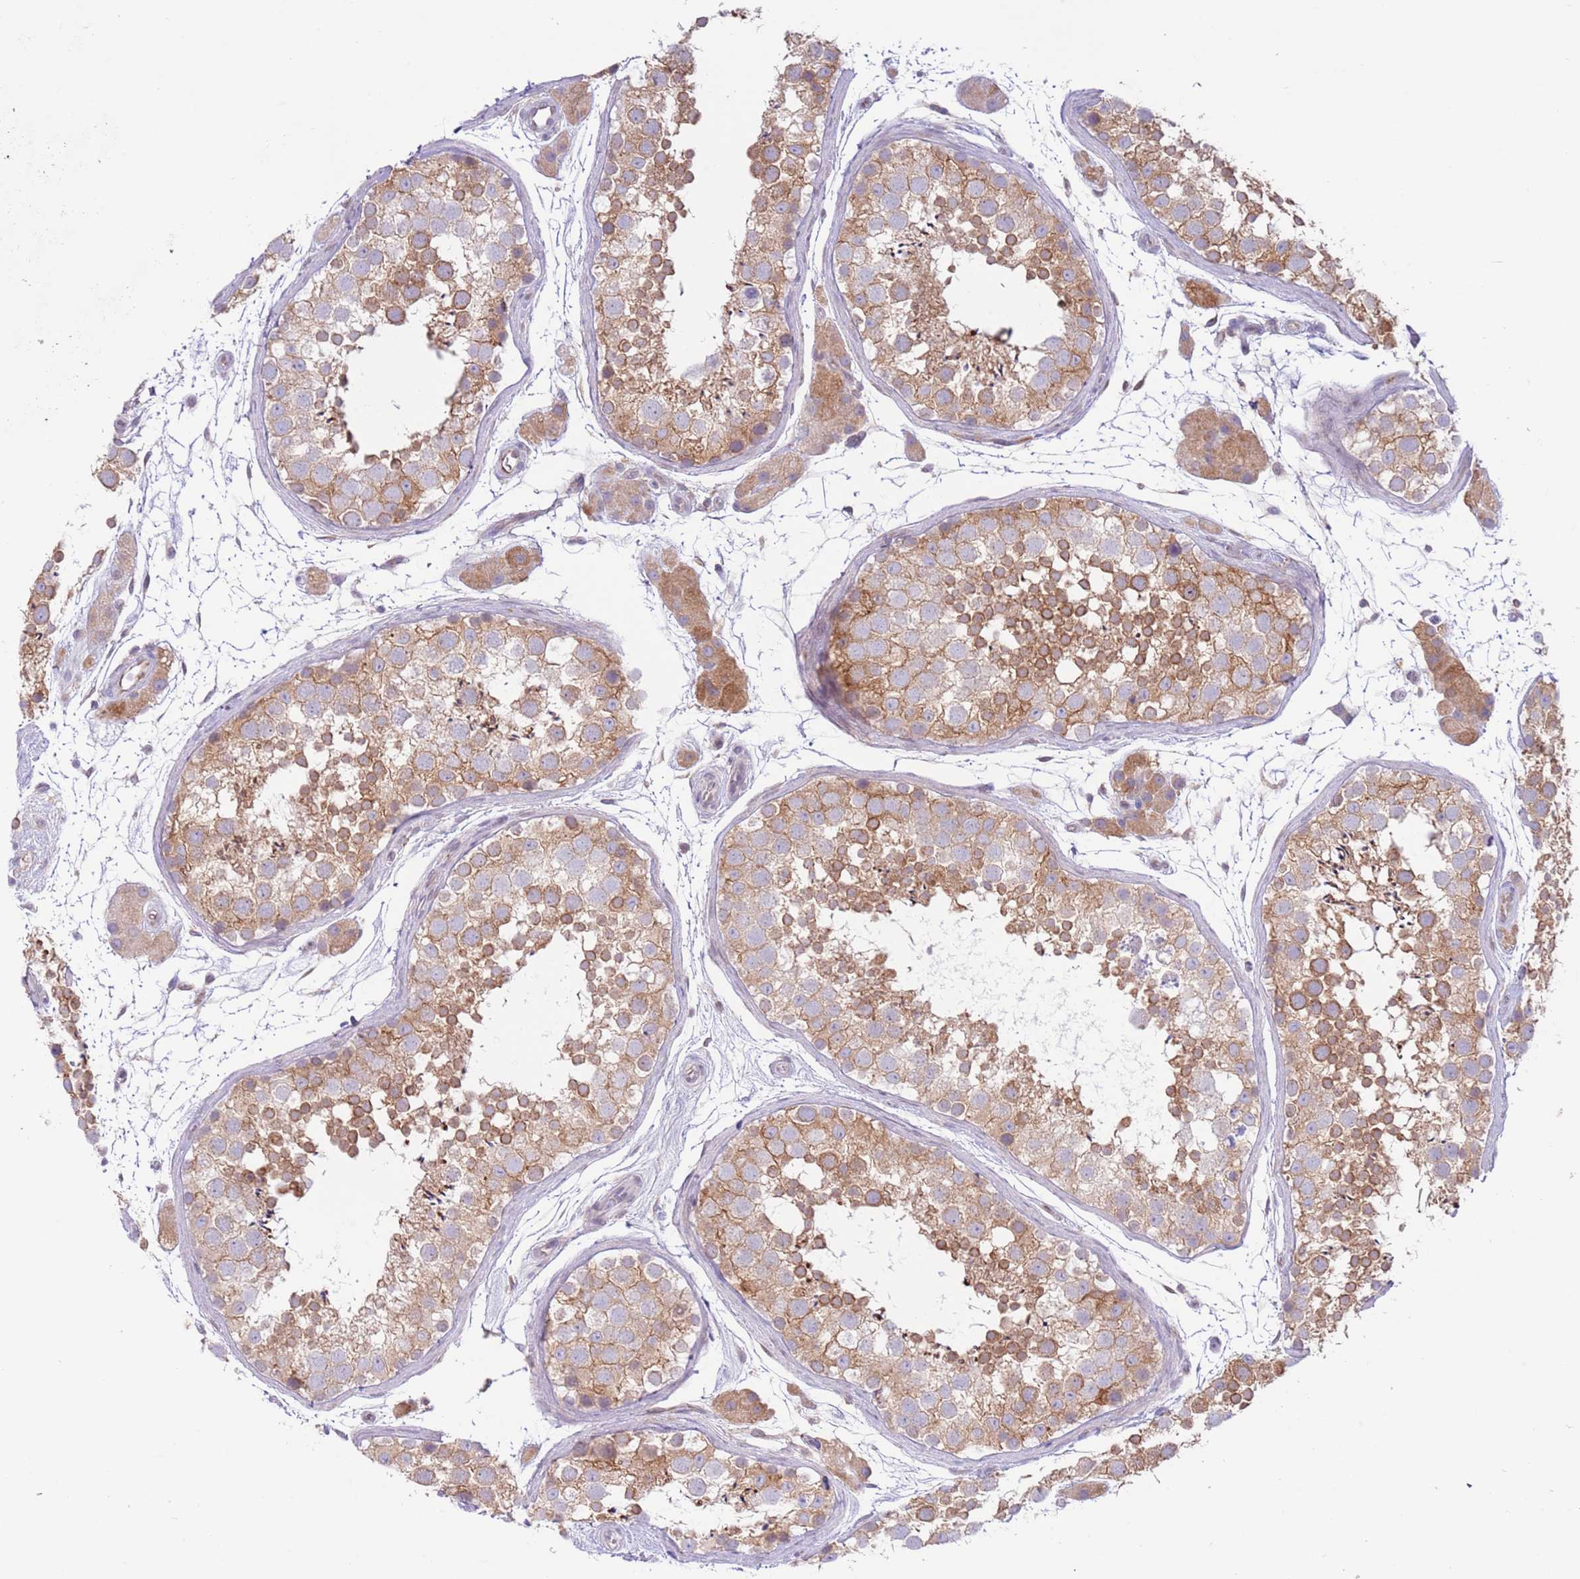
{"staining": {"intensity": "moderate", "quantity": ">75%", "location": "cytoplasmic/membranous"}, "tissue": "testis", "cell_type": "Cells in seminiferous ducts", "image_type": "normal", "snomed": [{"axis": "morphology", "description": "Normal tissue, NOS"}, {"axis": "topography", "description": "Testis"}], "caption": "A histopathology image of testis stained for a protein shows moderate cytoplasmic/membranous brown staining in cells in seminiferous ducts. The staining is performed using DAB brown chromogen to label protein expression. The nuclei are counter-stained blue using hematoxylin.", "gene": "EBPL", "patient": {"sex": "male", "age": 41}}